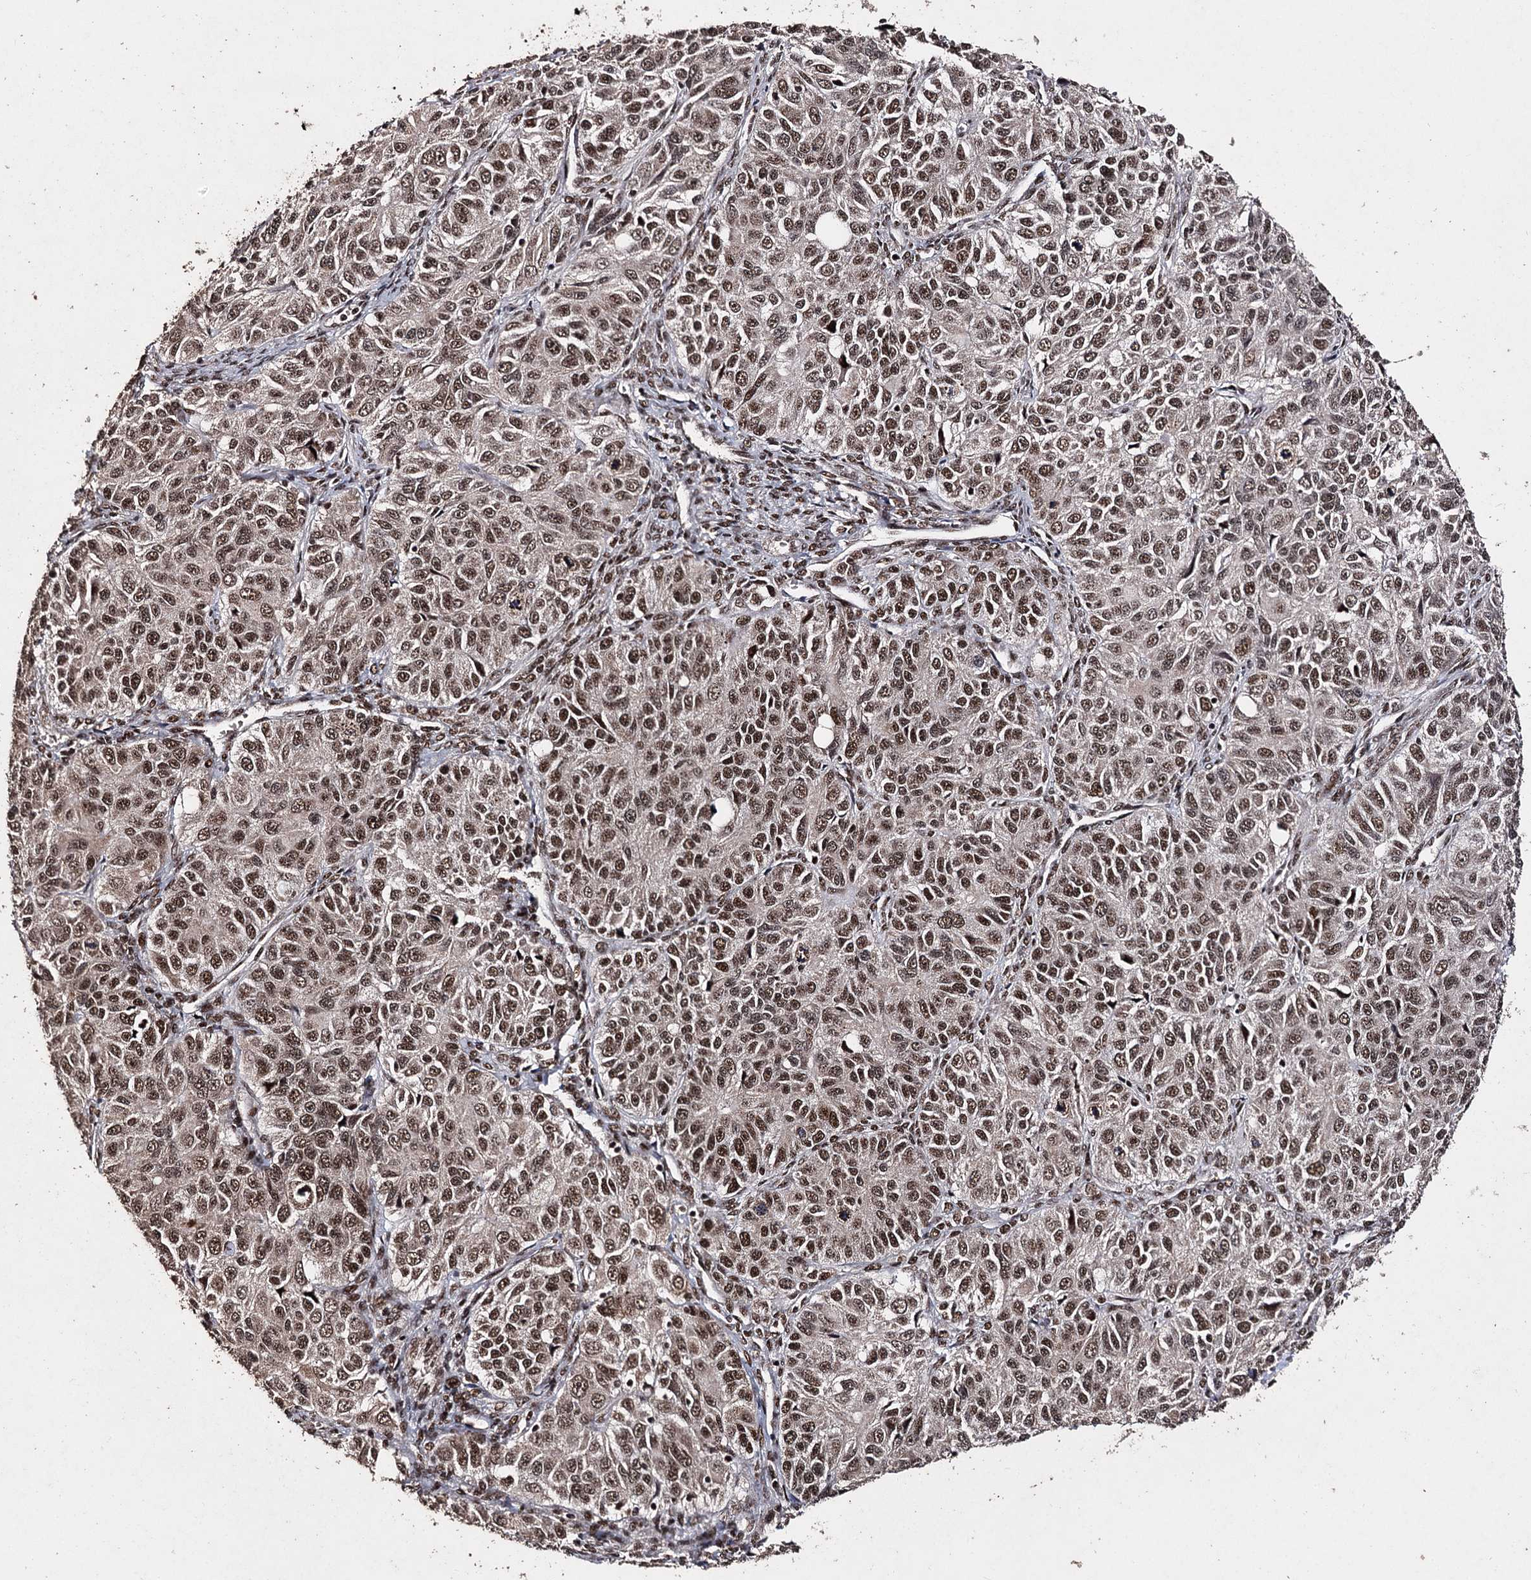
{"staining": {"intensity": "moderate", "quantity": ">75%", "location": "nuclear"}, "tissue": "ovarian cancer", "cell_type": "Tumor cells", "image_type": "cancer", "snomed": [{"axis": "morphology", "description": "Carcinoma, endometroid"}, {"axis": "topography", "description": "Ovary"}], "caption": "Immunohistochemical staining of ovarian cancer demonstrates moderate nuclear protein staining in about >75% of tumor cells.", "gene": "U2SURP", "patient": {"sex": "female", "age": 51}}